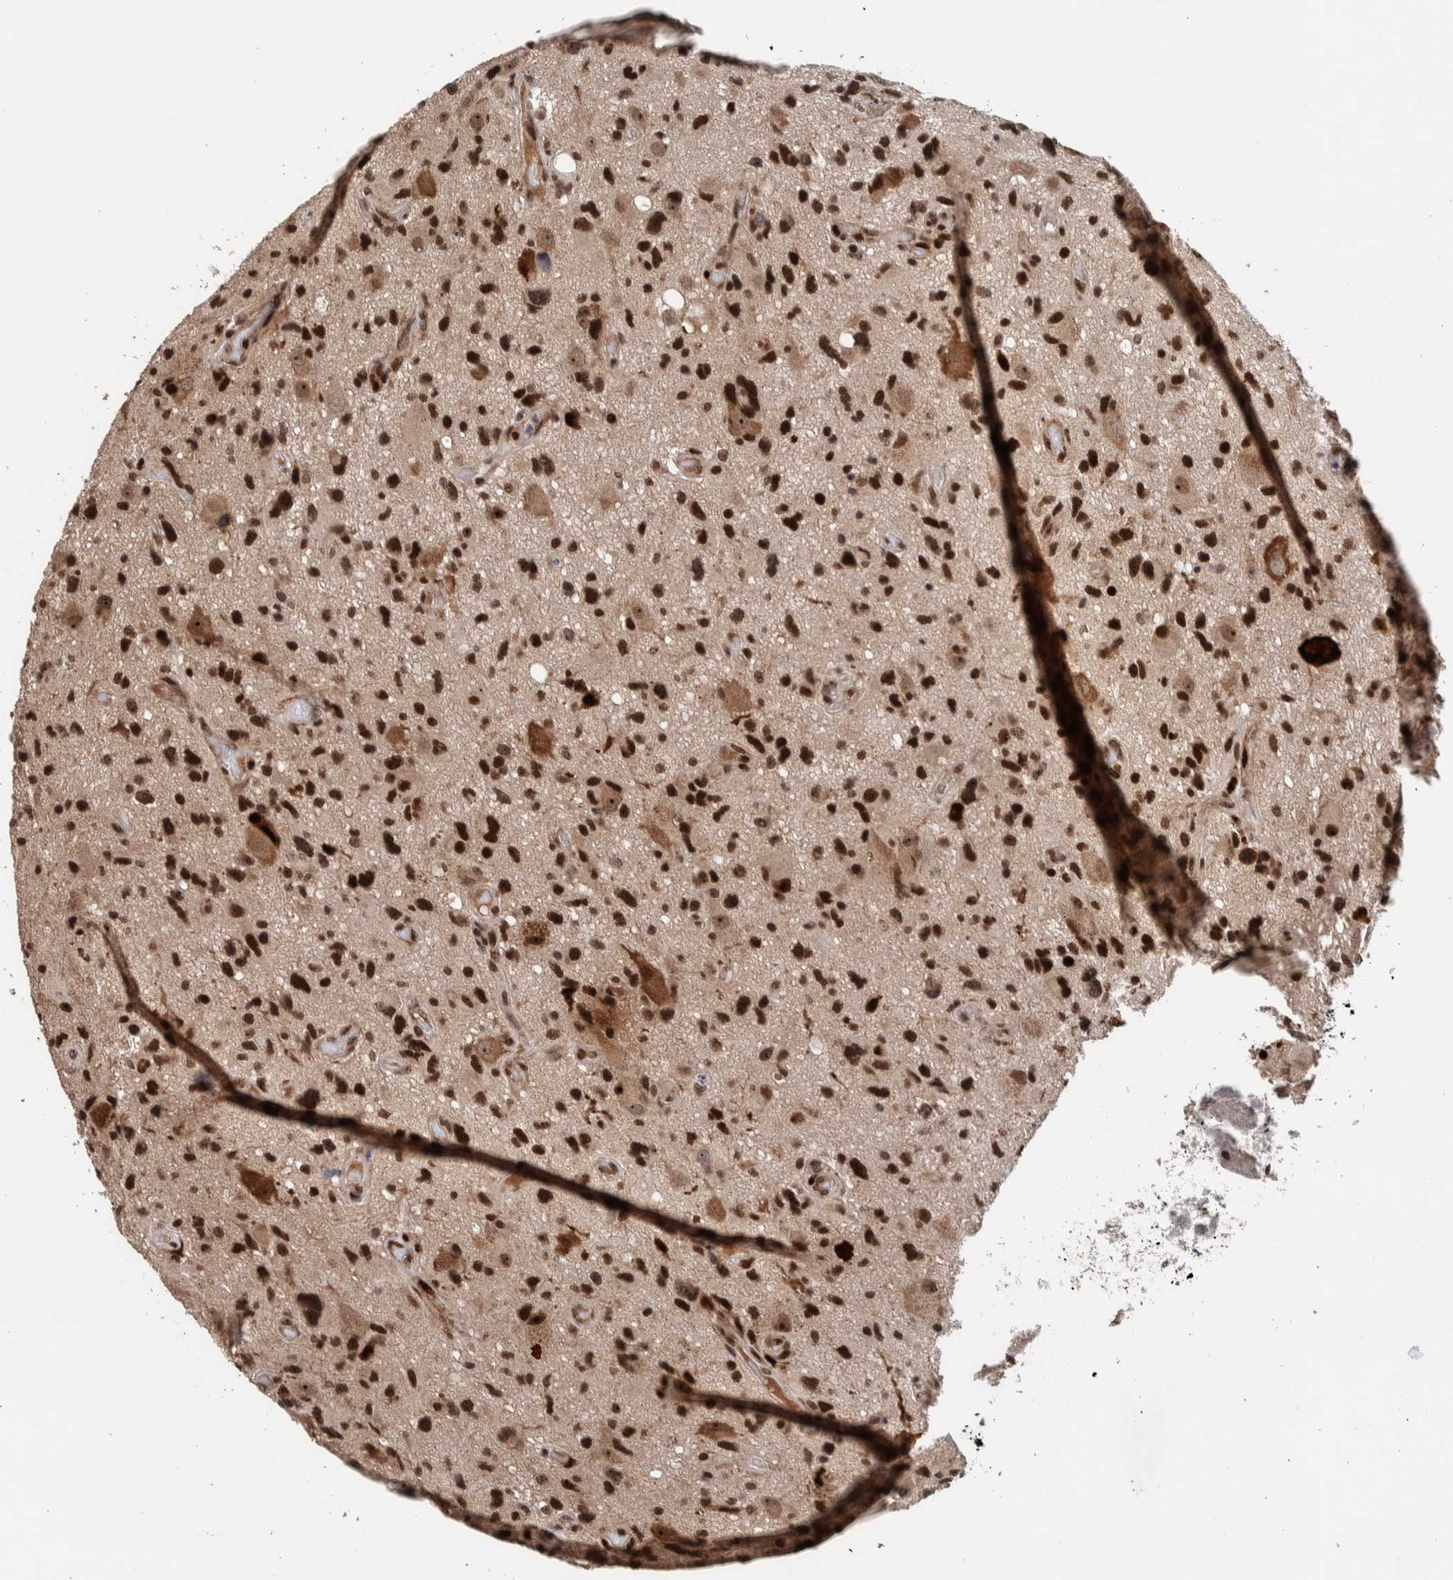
{"staining": {"intensity": "strong", "quantity": ">75%", "location": "nuclear"}, "tissue": "glioma", "cell_type": "Tumor cells", "image_type": "cancer", "snomed": [{"axis": "morphology", "description": "Glioma, malignant, High grade"}, {"axis": "topography", "description": "Brain"}], "caption": "Protein staining of glioma tissue exhibits strong nuclear expression in approximately >75% of tumor cells.", "gene": "CHD4", "patient": {"sex": "male", "age": 33}}